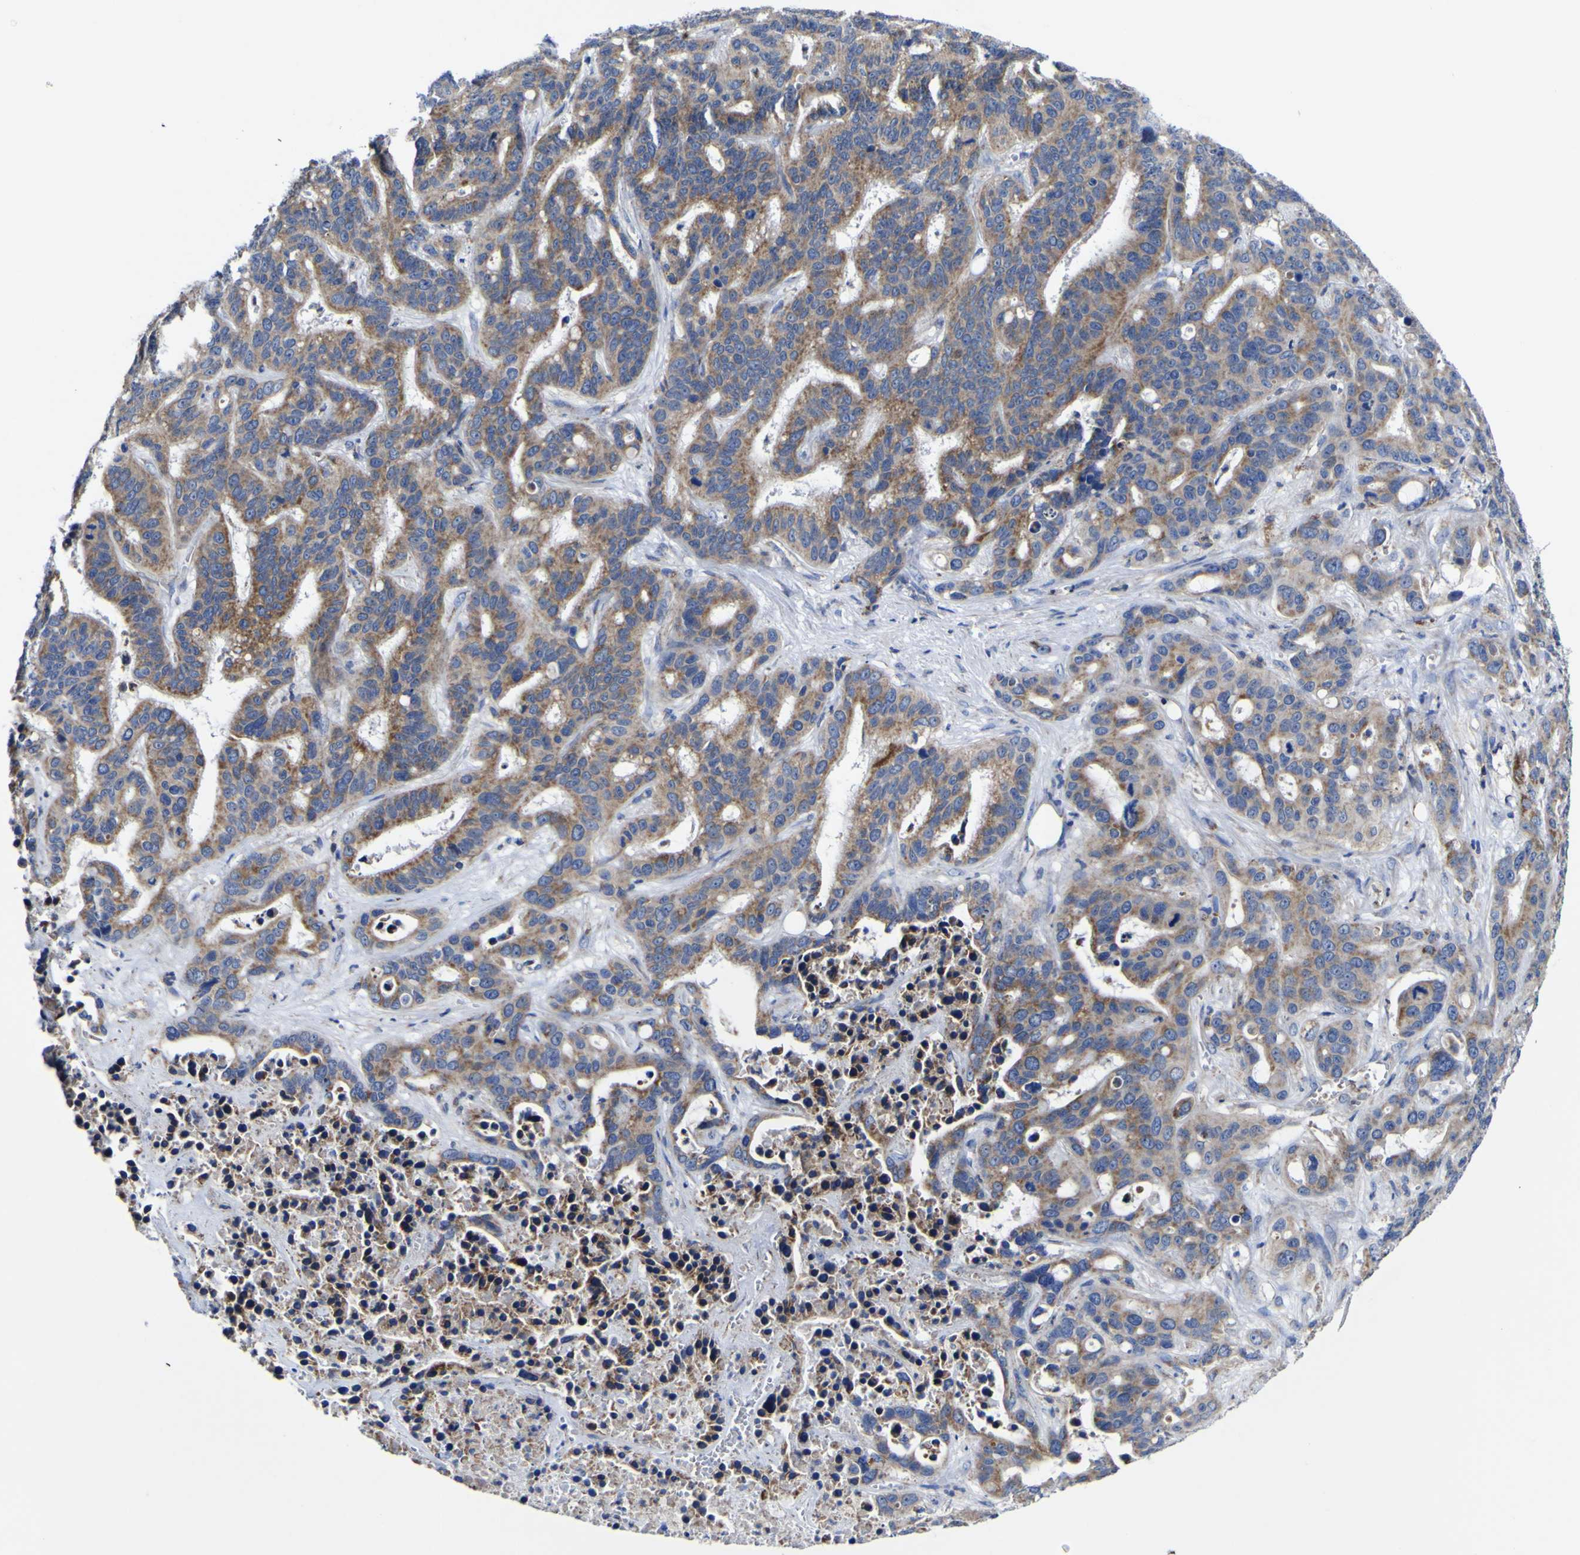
{"staining": {"intensity": "moderate", "quantity": ">75%", "location": "cytoplasmic/membranous"}, "tissue": "liver cancer", "cell_type": "Tumor cells", "image_type": "cancer", "snomed": [{"axis": "morphology", "description": "Cholangiocarcinoma"}, {"axis": "topography", "description": "Liver"}], "caption": "Liver cancer (cholangiocarcinoma) stained with immunohistochemistry (IHC) displays moderate cytoplasmic/membranous staining in about >75% of tumor cells. (DAB (3,3'-diaminobenzidine) IHC with brightfield microscopy, high magnification).", "gene": "CCDC90B", "patient": {"sex": "female", "age": 65}}